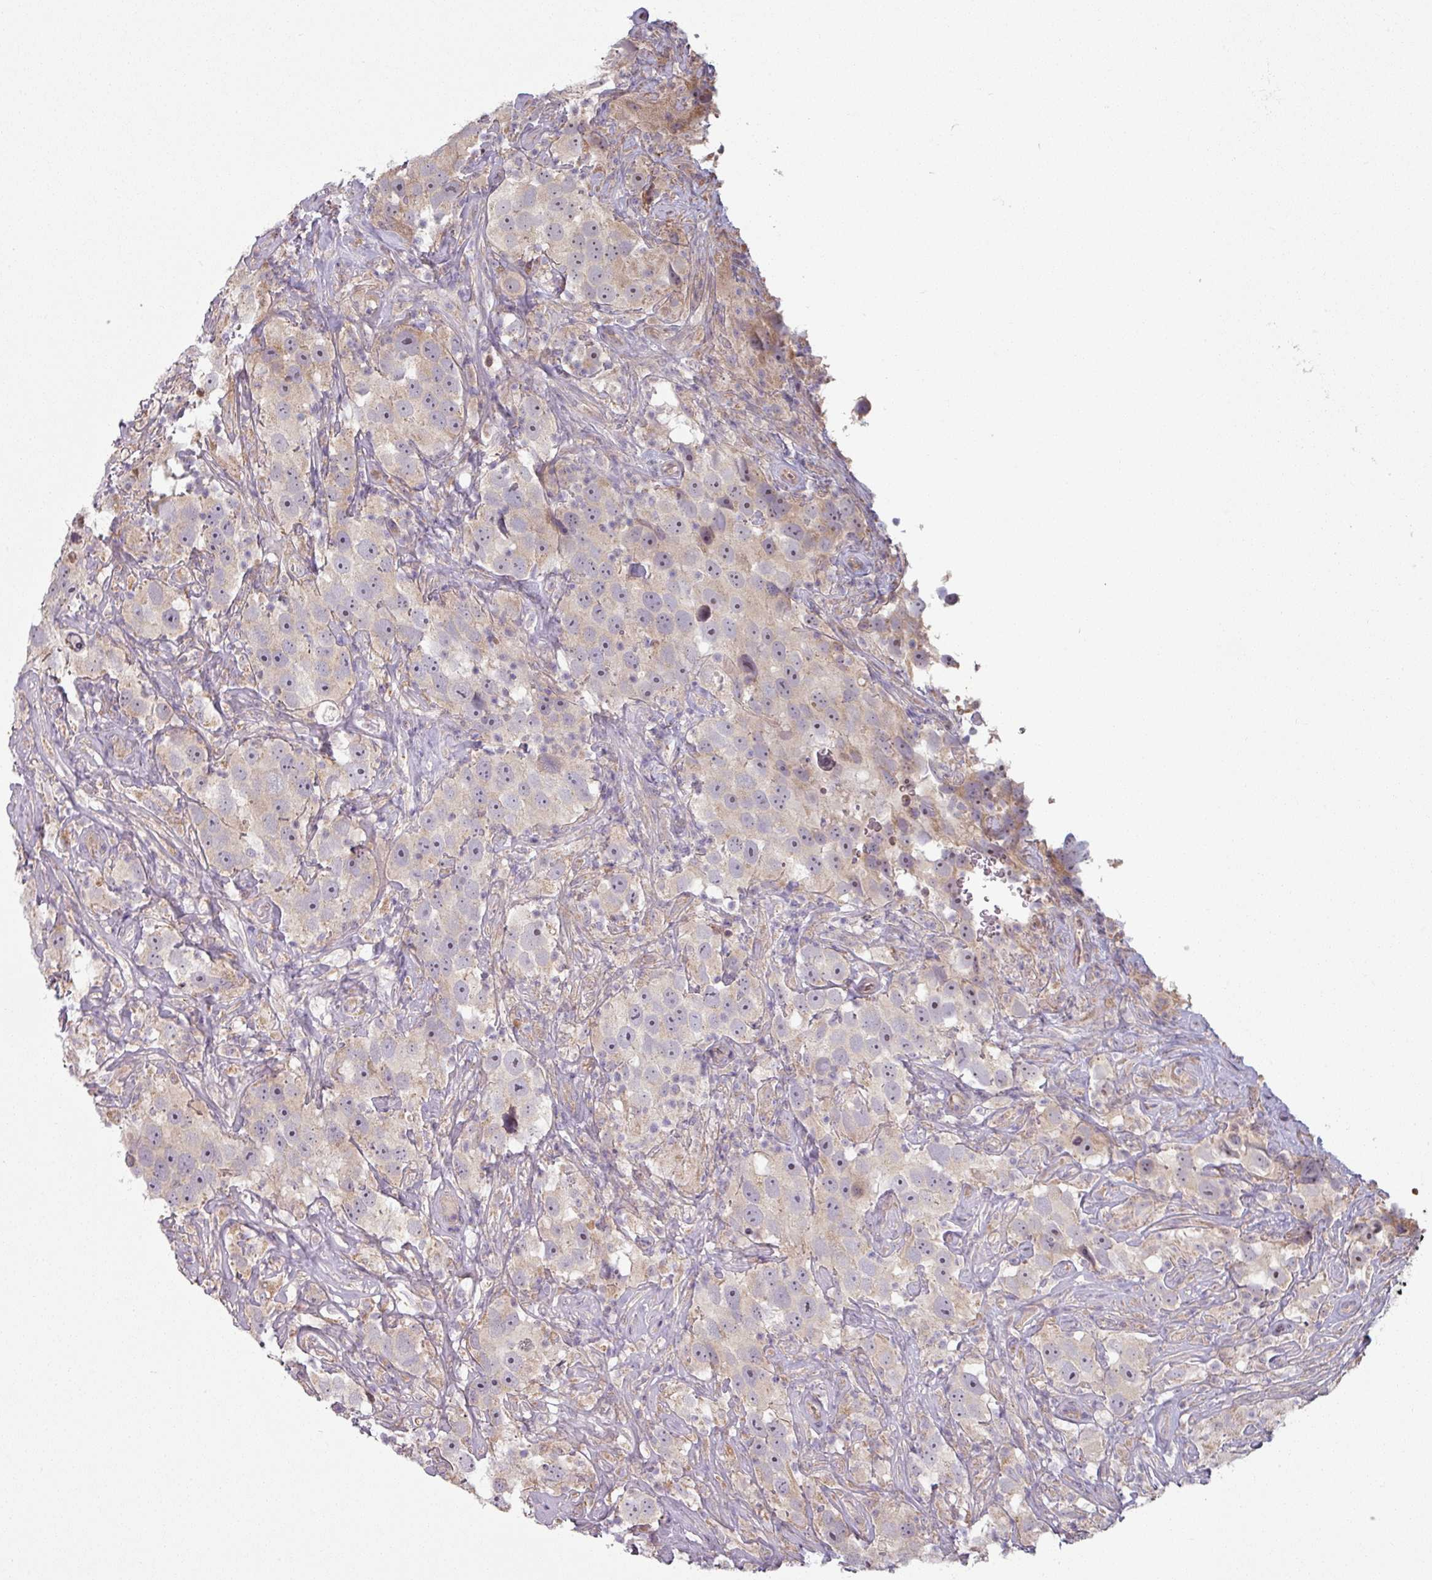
{"staining": {"intensity": "negative", "quantity": "none", "location": "none"}, "tissue": "testis cancer", "cell_type": "Tumor cells", "image_type": "cancer", "snomed": [{"axis": "morphology", "description": "Seminoma, NOS"}, {"axis": "topography", "description": "Testis"}], "caption": "This is an immunohistochemistry (IHC) histopathology image of seminoma (testis). There is no expression in tumor cells.", "gene": "PLEKHJ1", "patient": {"sex": "male", "age": 49}}